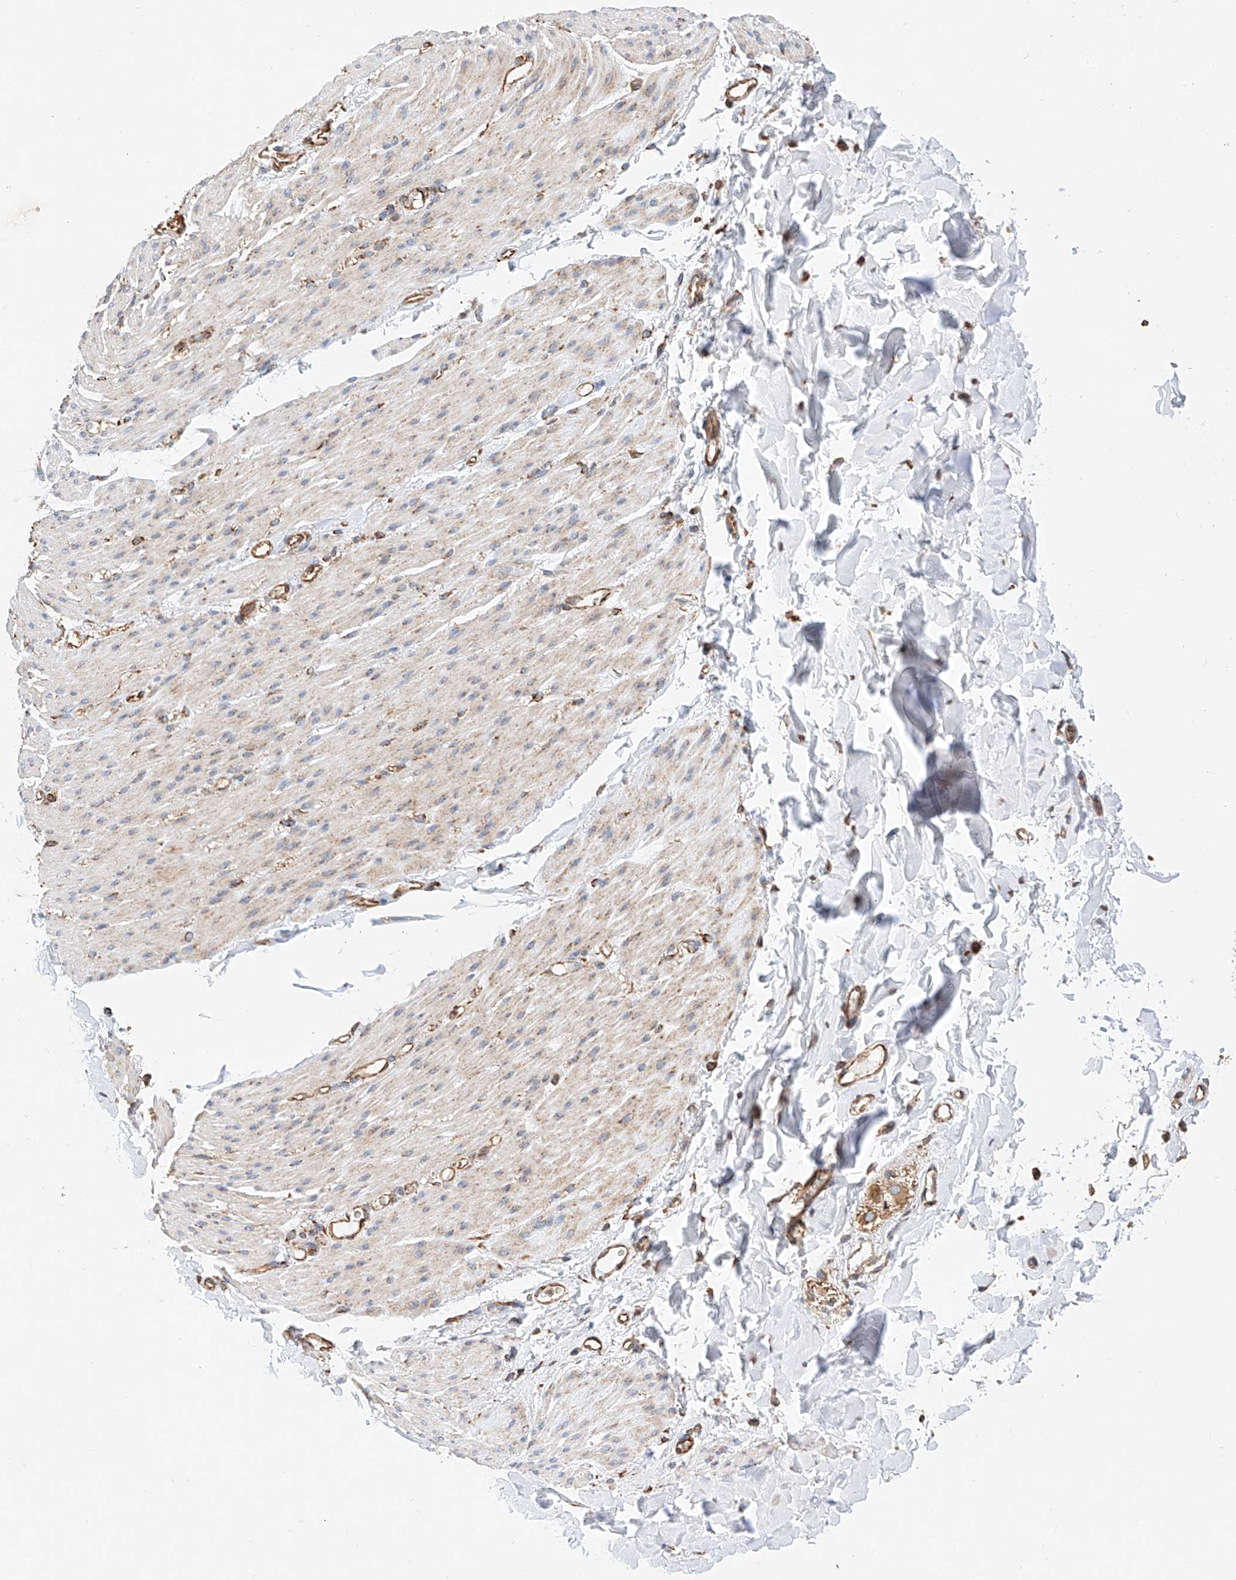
{"staining": {"intensity": "weak", "quantity": "25%-75%", "location": "cytoplasmic/membranous"}, "tissue": "smooth muscle", "cell_type": "Smooth muscle cells", "image_type": "normal", "snomed": [{"axis": "morphology", "description": "Normal tissue, NOS"}, {"axis": "topography", "description": "Colon"}, {"axis": "topography", "description": "Peripheral nerve tissue"}], "caption": "Benign smooth muscle exhibits weak cytoplasmic/membranous positivity in approximately 25%-75% of smooth muscle cells, visualized by immunohistochemistry. (DAB (3,3'-diaminobenzidine) IHC with brightfield microscopy, high magnification).", "gene": "NDUFV3", "patient": {"sex": "female", "age": 61}}